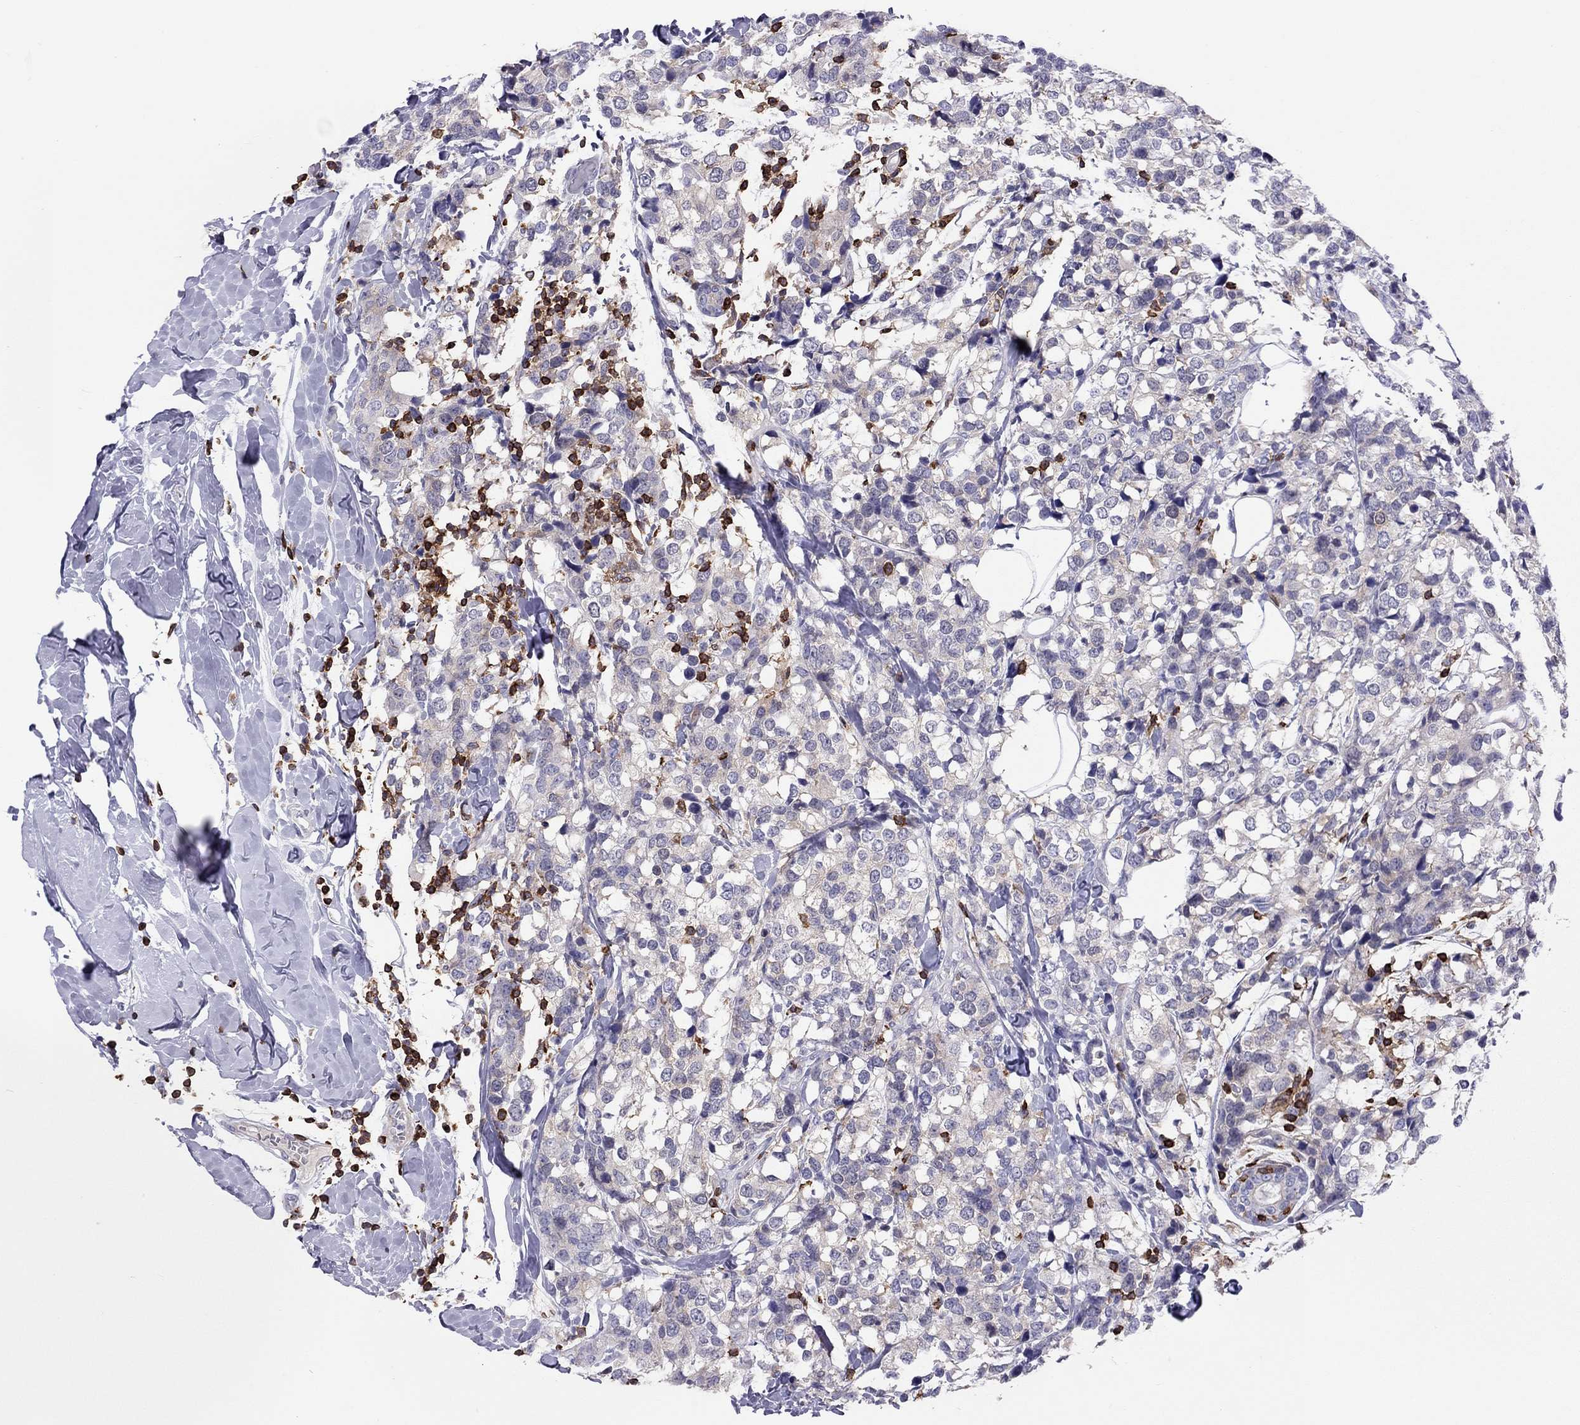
{"staining": {"intensity": "negative", "quantity": "none", "location": "none"}, "tissue": "breast cancer", "cell_type": "Tumor cells", "image_type": "cancer", "snomed": [{"axis": "morphology", "description": "Lobular carcinoma"}, {"axis": "topography", "description": "Breast"}], "caption": "Micrograph shows no protein staining in tumor cells of breast cancer (lobular carcinoma) tissue. (DAB IHC with hematoxylin counter stain).", "gene": "MND1", "patient": {"sex": "female", "age": 59}}